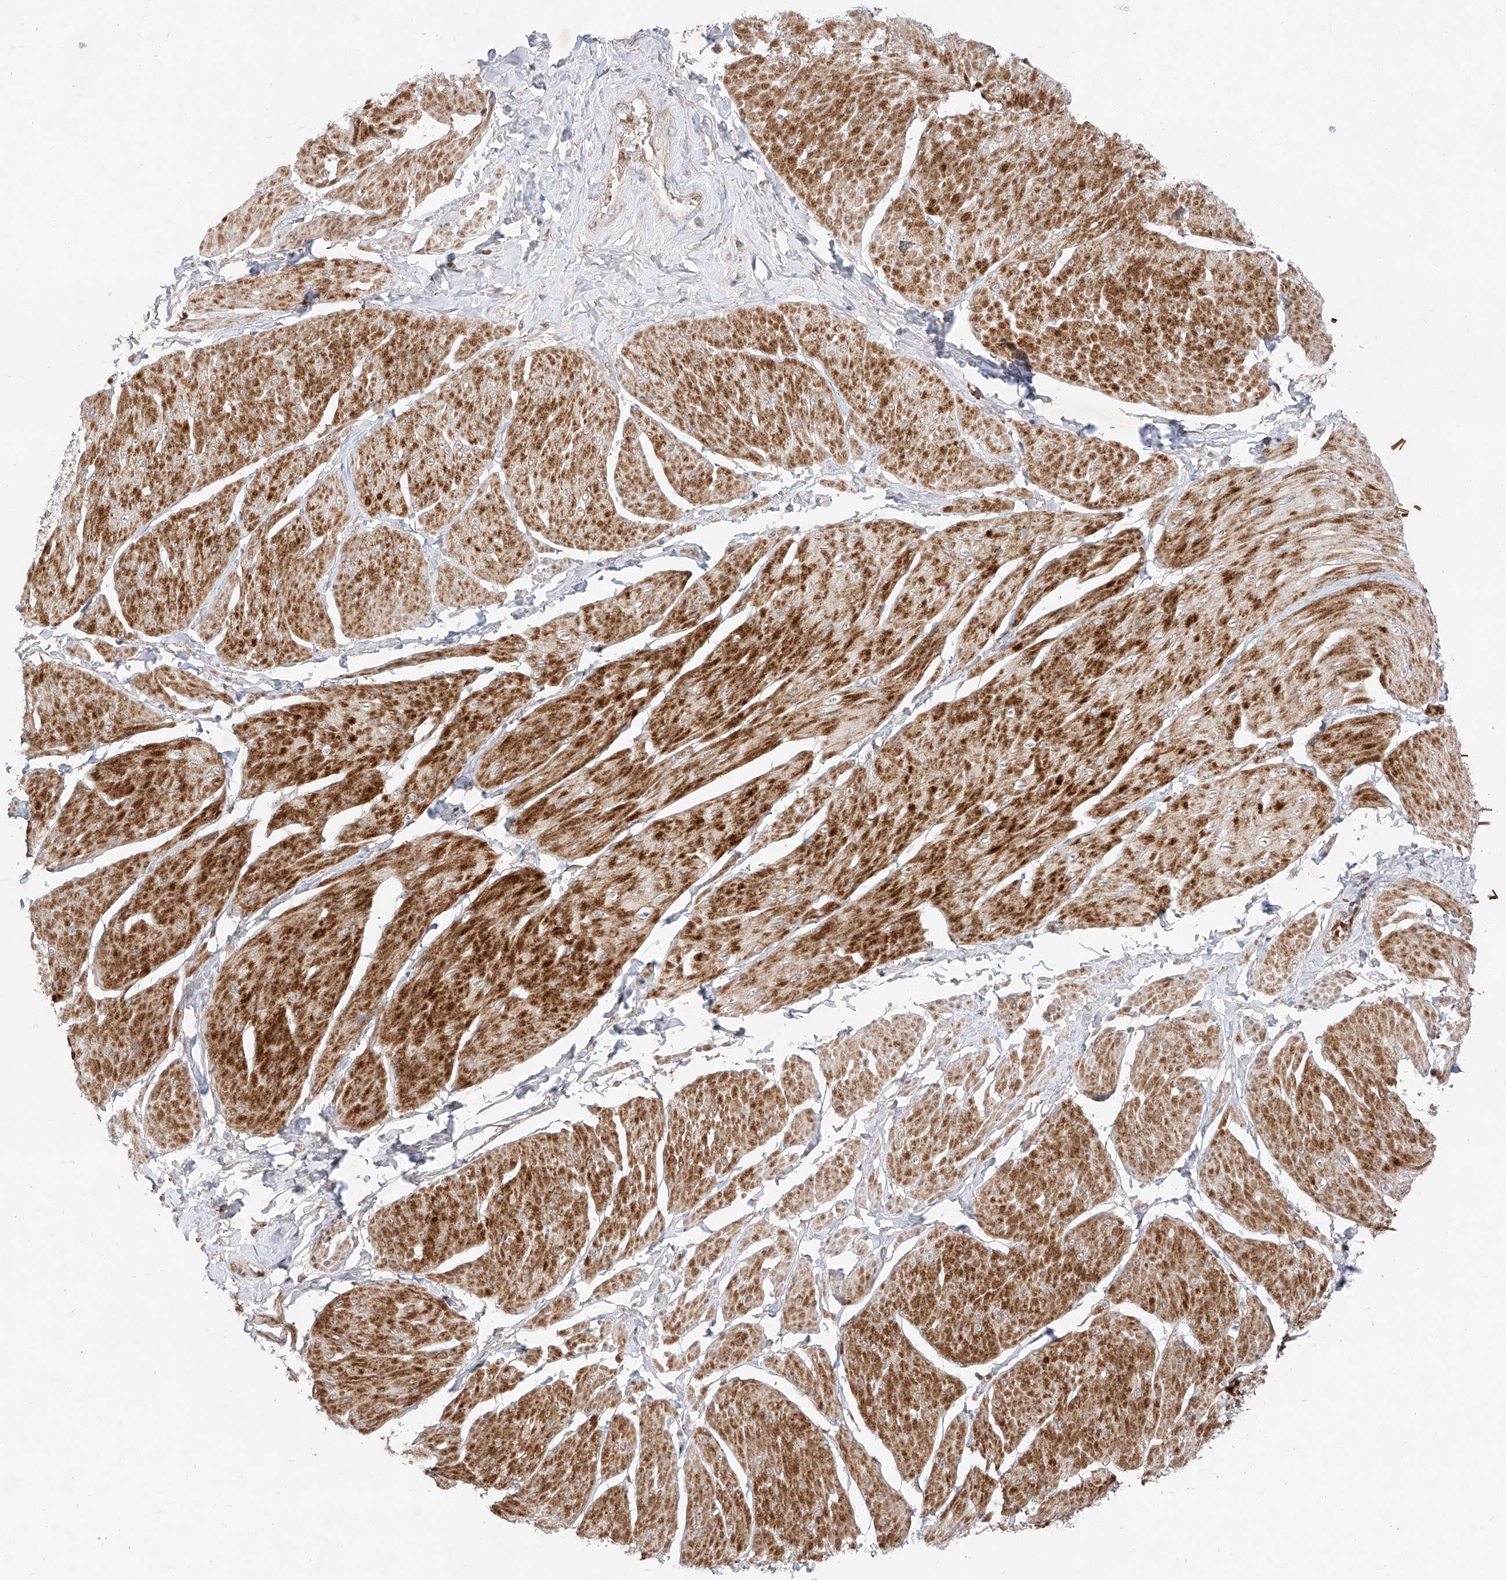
{"staining": {"intensity": "moderate", "quantity": ">75%", "location": "cytoplasmic/membranous"}, "tissue": "smooth muscle", "cell_type": "Smooth muscle cells", "image_type": "normal", "snomed": [{"axis": "morphology", "description": "Urothelial carcinoma, High grade"}, {"axis": "topography", "description": "Urinary bladder"}], "caption": "DAB (3,3'-diaminobenzidine) immunohistochemical staining of normal smooth muscle shows moderate cytoplasmic/membranous protein positivity in approximately >75% of smooth muscle cells.", "gene": "USF3", "patient": {"sex": "male", "age": 46}}